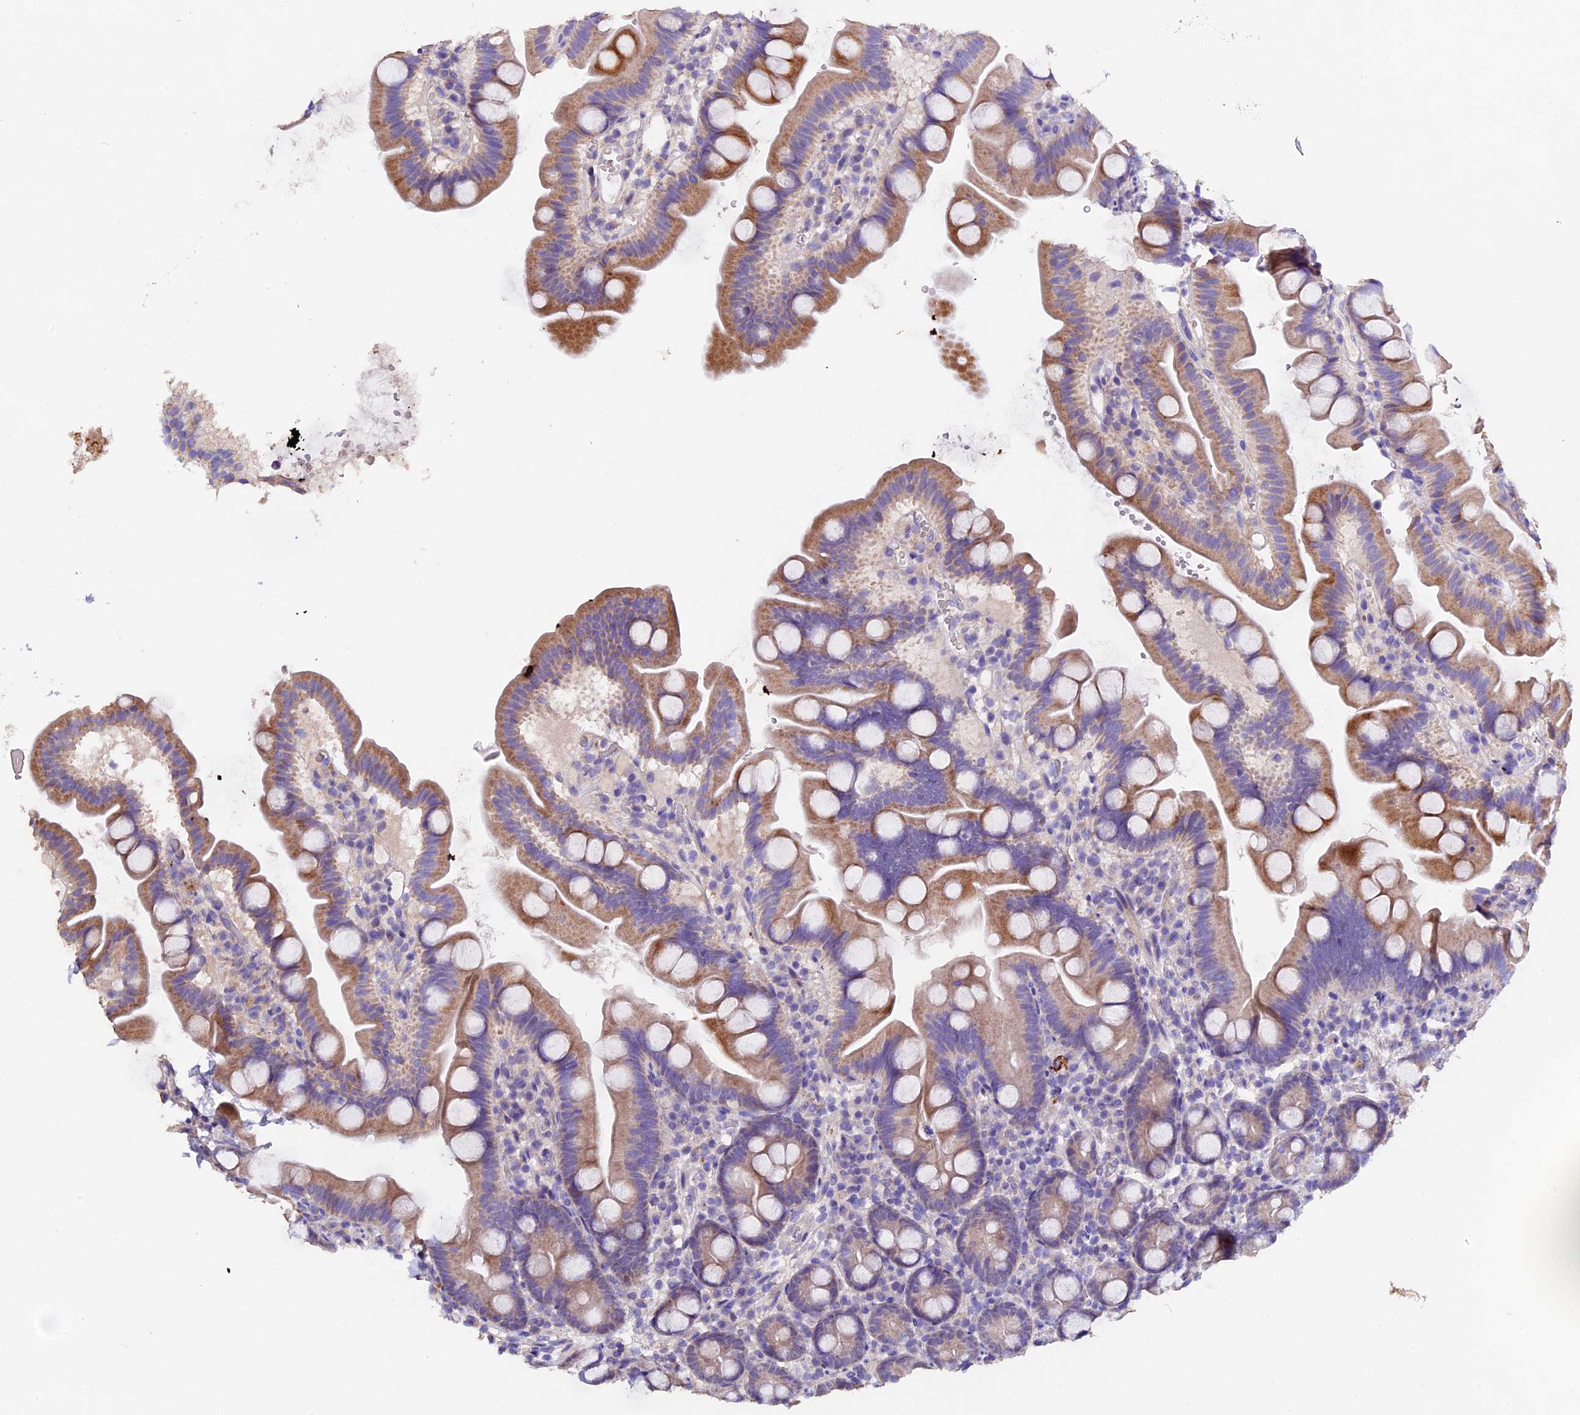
{"staining": {"intensity": "moderate", "quantity": ">75%", "location": "cytoplasmic/membranous"}, "tissue": "small intestine", "cell_type": "Glandular cells", "image_type": "normal", "snomed": [{"axis": "morphology", "description": "Normal tissue, NOS"}, {"axis": "topography", "description": "Small intestine"}], "caption": "Protein staining of normal small intestine reveals moderate cytoplasmic/membranous expression in about >75% of glandular cells. The protein of interest is shown in brown color, while the nuclei are stained blue.", "gene": "FBXW9", "patient": {"sex": "female", "age": 68}}